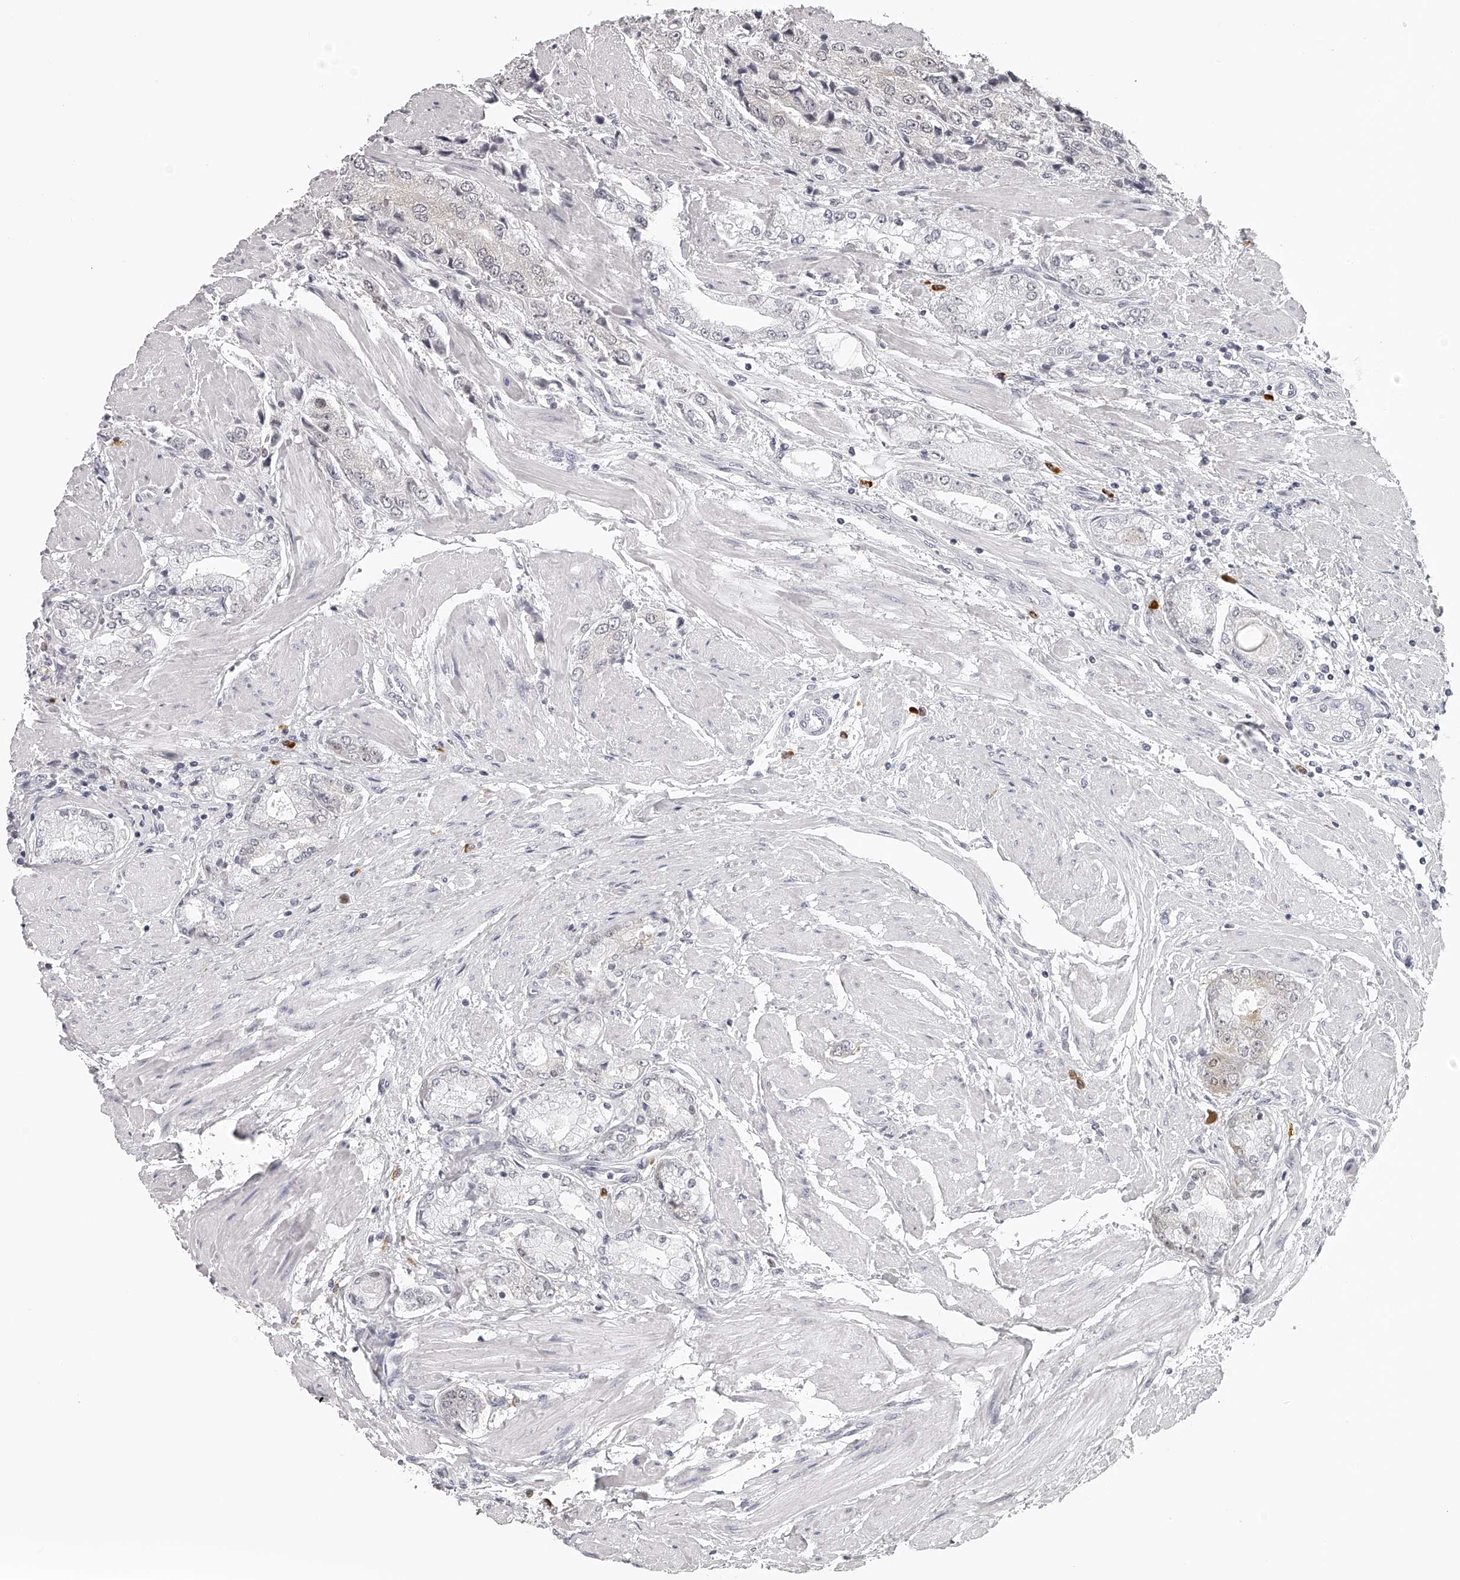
{"staining": {"intensity": "negative", "quantity": "none", "location": "none"}, "tissue": "prostate cancer", "cell_type": "Tumor cells", "image_type": "cancer", "snomed": [{"axis": "morphology", "description": "Adenocarcinoma, High grade"}, {"axis": "topography", "description": "Prostate"}], "caption": "Immunohistochemistry (IHC) histopathology image of neoplastic tissue: human prostate cancer (high-grade adenocarcinoma) stained with DAB (3,3'-diaminobenzidine) reveals no significant protein expression in tumor cells.", "gene": "SEC11C", "patient": {"sex": "male", "age": 50}}